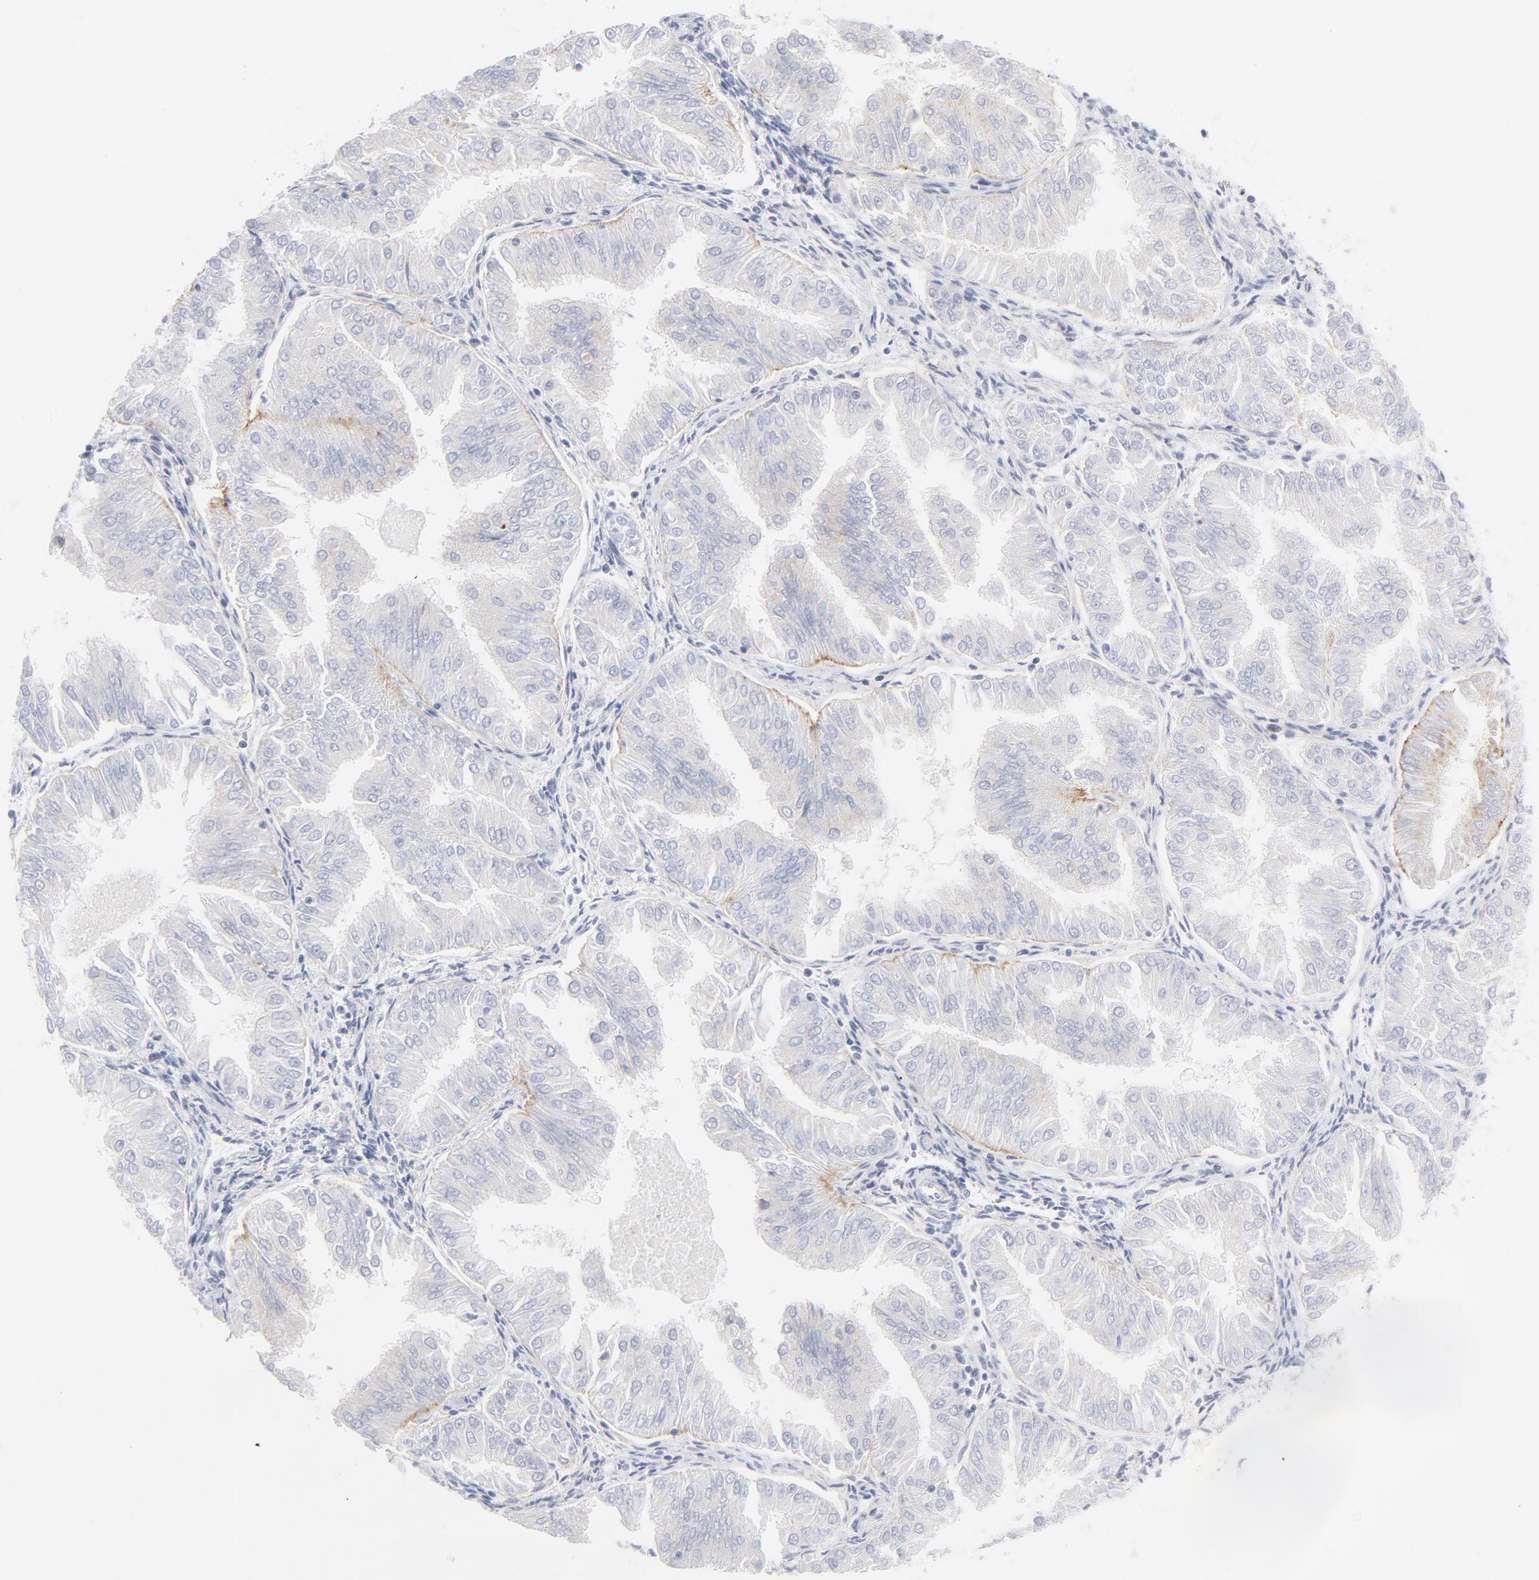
{"staining": {"intensity": "weak", "quantity": "<25%", "location": "cytoplasmic/membranous"}, "tissue": "endometrial cancer", "cell_type": "Tumor cells", "image_type": "cancer", "snomed": [{"axis": "morphology", "description": "Adenocarcinoma, NOS"}, {"axis": "topography", "description": "Endometrium"}], "caption": "High magnification brightfield microscopy of endometrial adenocarcinoma stained with DAB (brown) and counterstained with hematoxylin (blue): tumor cells show no significant expression. The staining was performed using DAB (3,3'-diaminobenzidine) to visualize the protein expression in brown, while the nuclei were stained in blue with hematoxylin (Magnification: 20x).", "gene": "BAP1", "patient": {"sex": "female", "age": 53}}